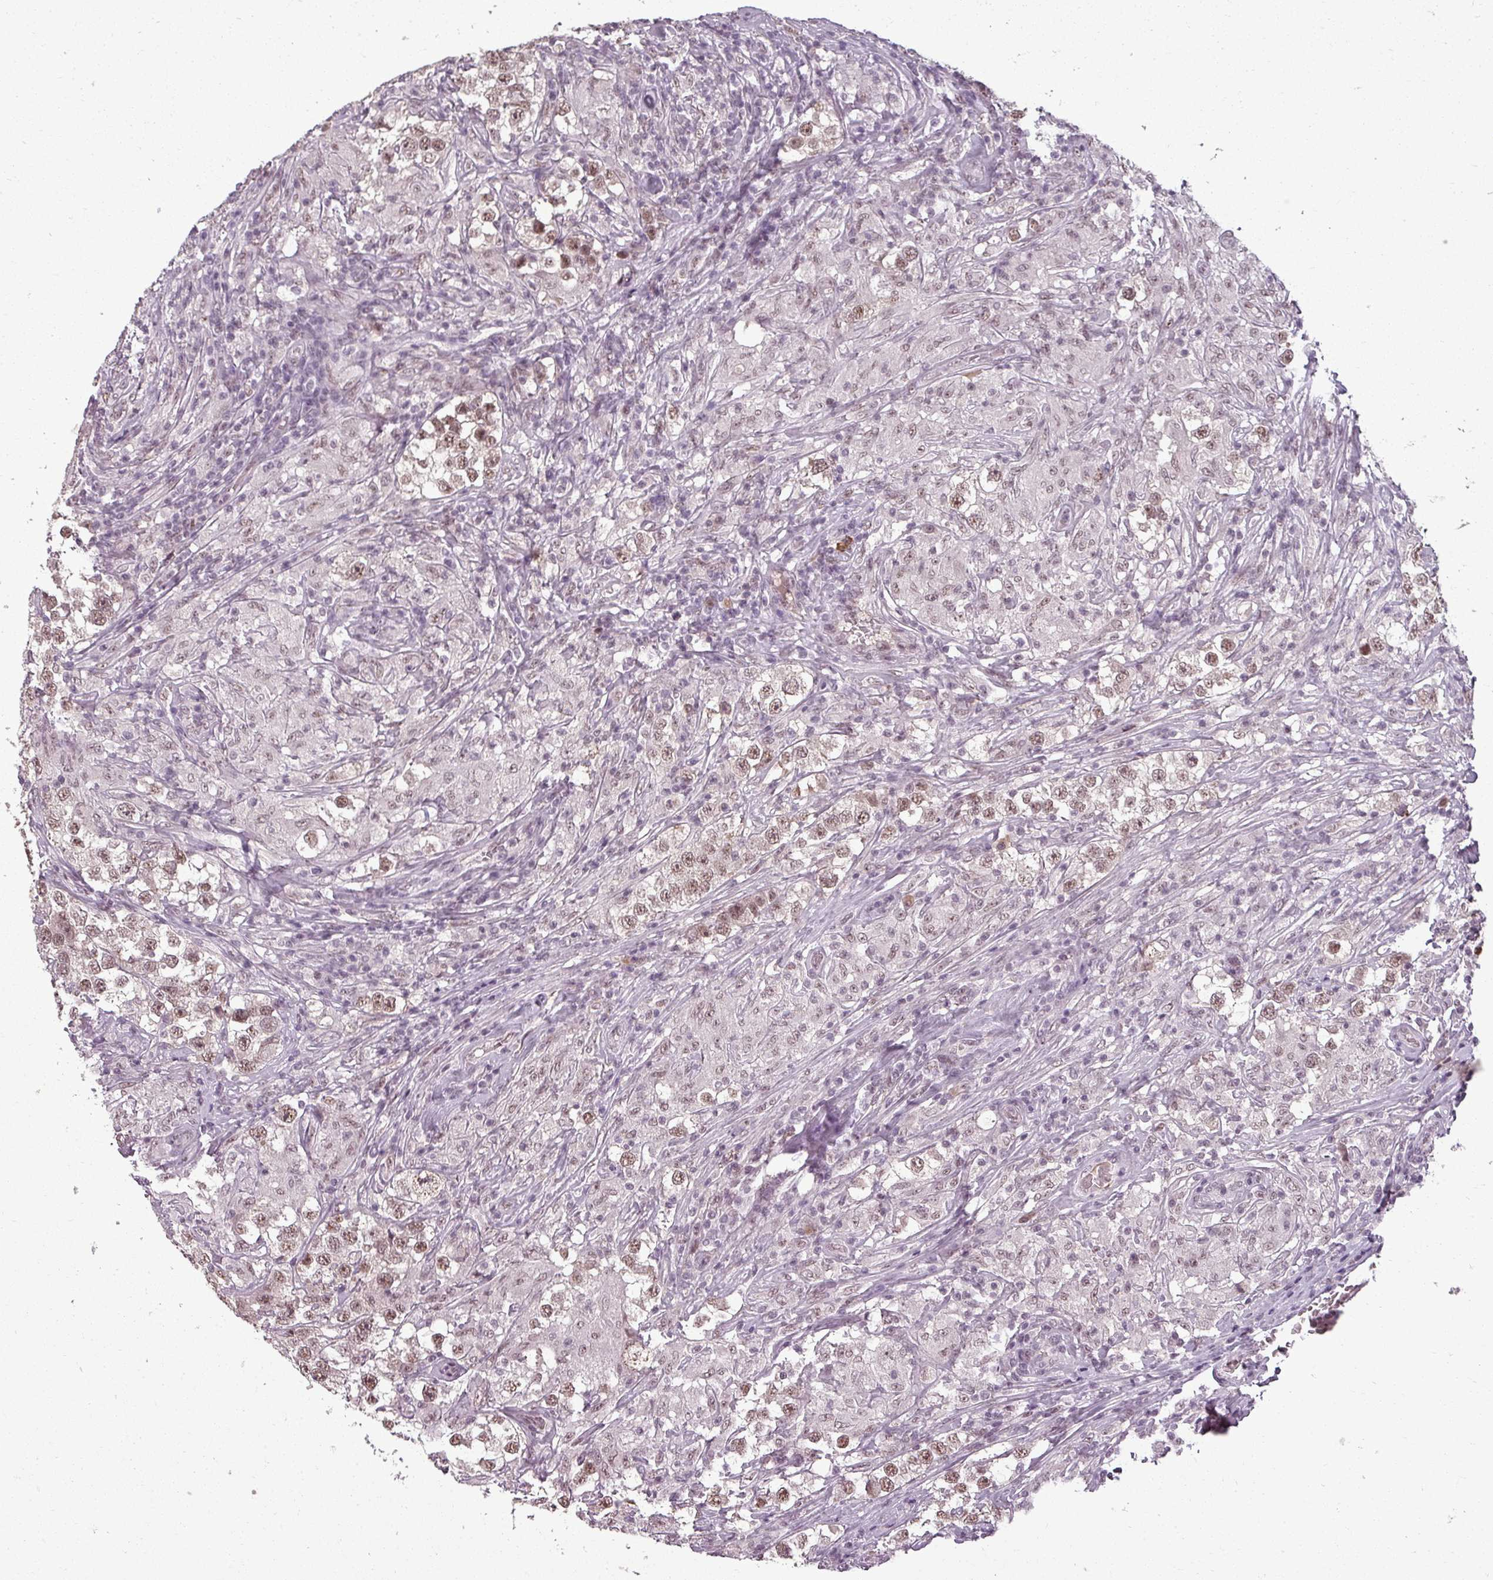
{"staining": {"intensity": "moderate", "quantity": ">75%", "location": "nuclear"}, "tissue": "testis cancer", "cell_type": "Tumor cells", "image_type": "cancer", "snomed": [{"axis": "morphology", "description": "Seminoma, NOS"}, {"axis": "topography", "description": "Testis"}], "caption": "Testis seminoma was stained to show a protein in brown. There is medium levels of moderate nuclear expression in about >75% of tumor cells. (IHC, brightfield microscopy, high magnification).", "gene": "BCAS3", "patient": {"sex": "male", "age": 46}}